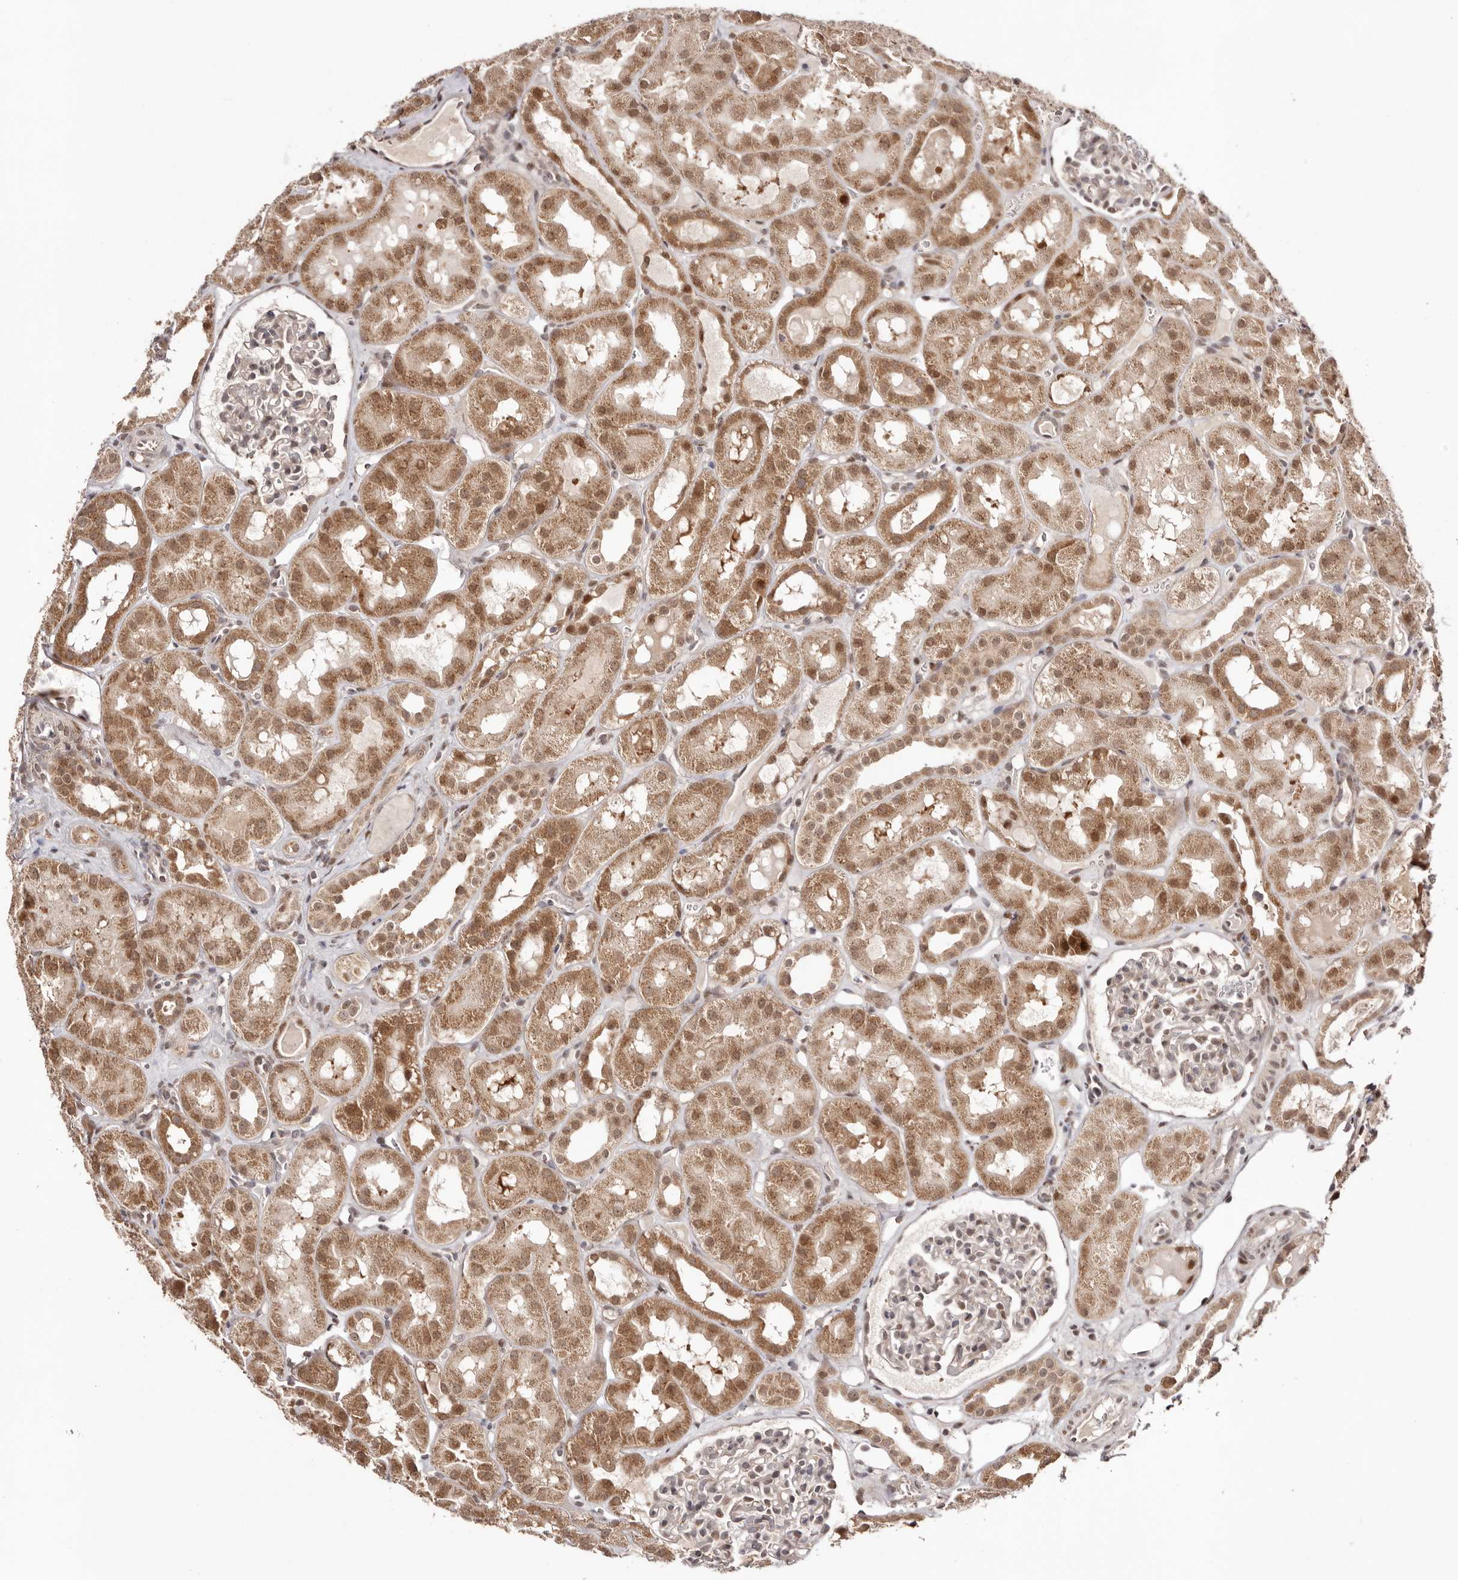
{"staining": {"intensity": "moderate", "quantity": "<25%", "location": "nuclear"}, "tissue": "kidney", "cell_type": "Cells in glomeruli", "image_type": "normal", "snomed": [{"axis": "morphology", "description": "Normal tissue, NOS"}, {"axis": "topography", "description": "Kidney"}], "caption": "Protein positivity by IHC reveals moderate nuclear positivity in approximately <25% of cells in glomeruli in benign kidney. (Stains: DAB in brown, nuclei in blue, Microscopy: brightfield microscopy at high magnification).", "gene": "EGR3", "patient": {"sex": "male", "age": 16}}